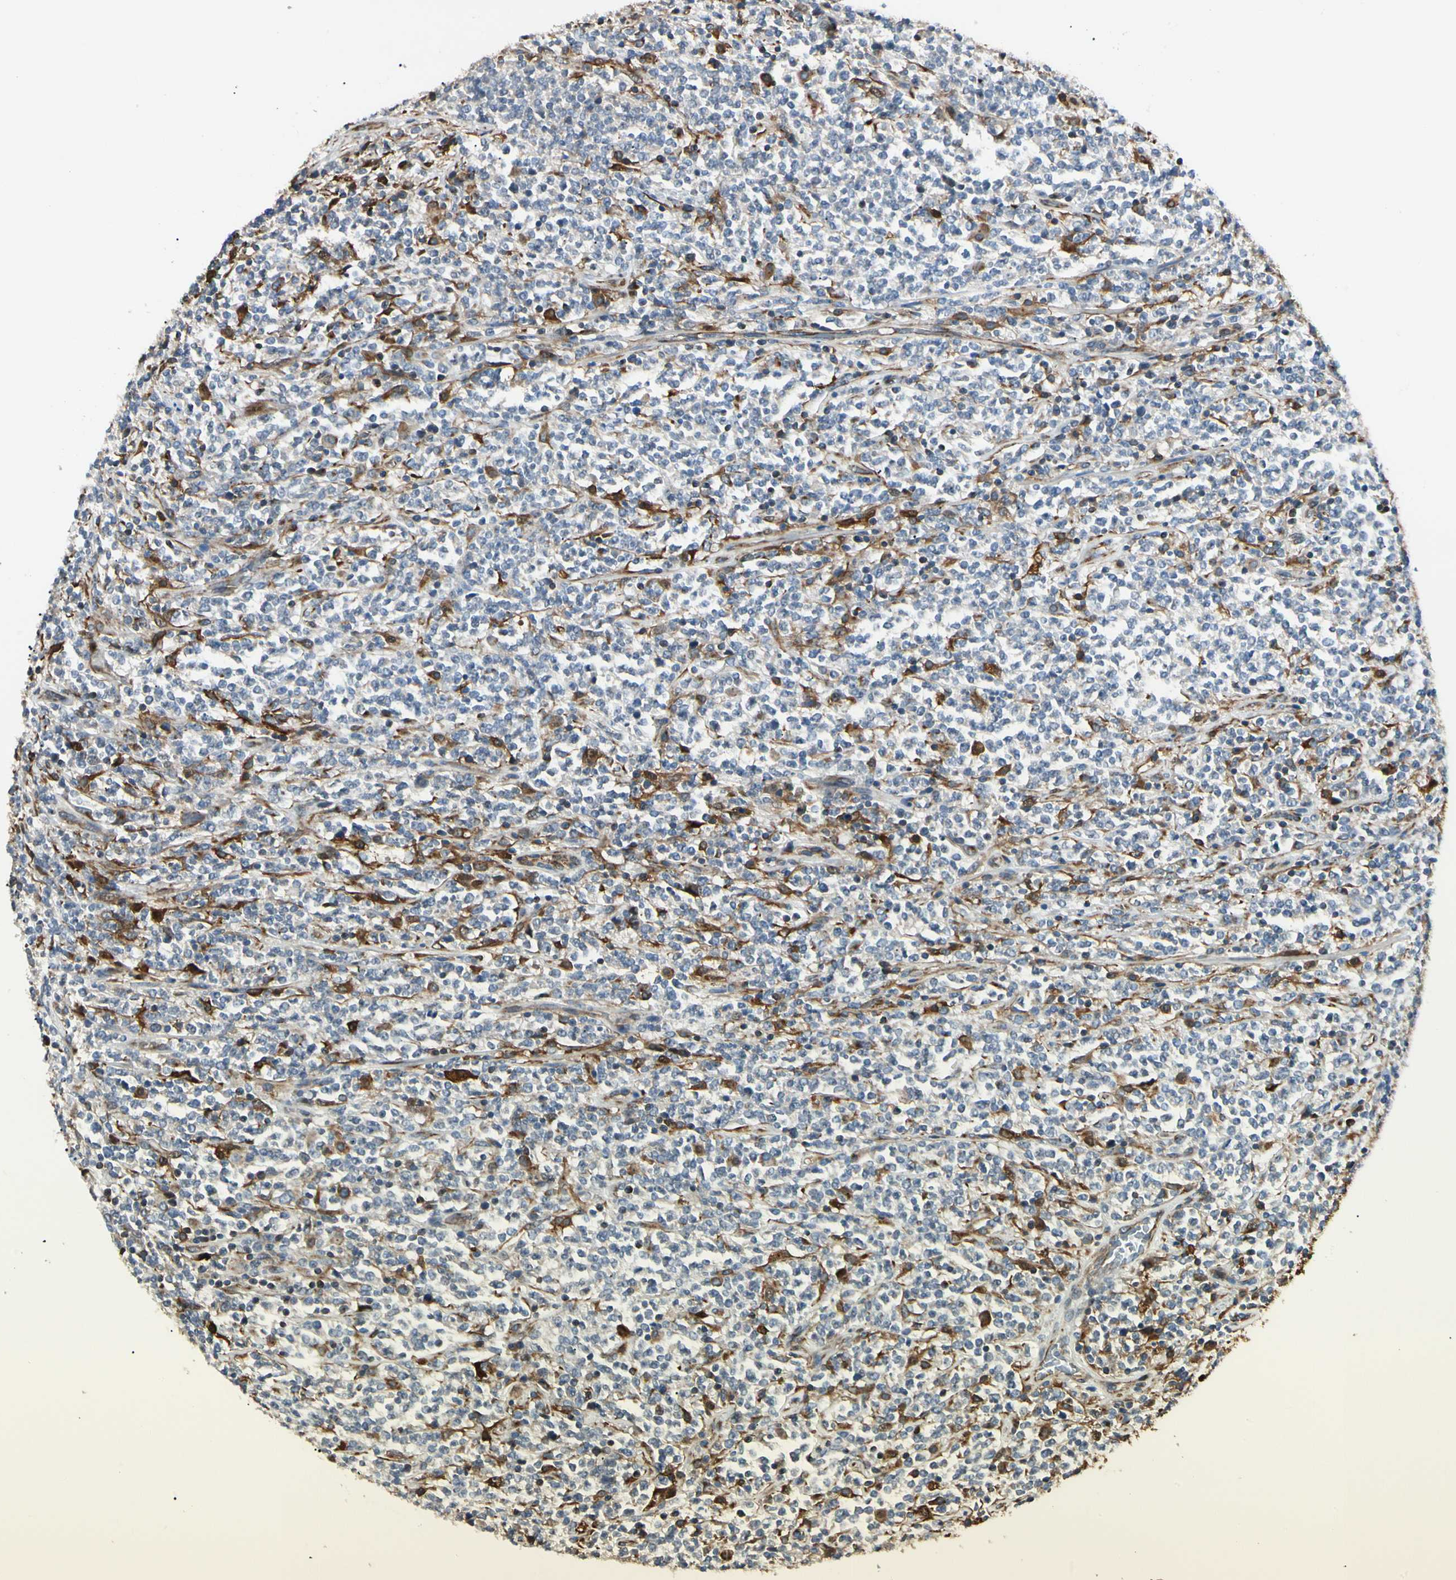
{"staining": {"intensity": "strong", "quantity": "<25%", "location": "cytoplasmic/membranous"}, "tissue": "lymphoma", "cell_type": "Tumor cells", "image_type": "cancer", "snomed": [{"axis": "morphology", "description": "Malignant lymphoma, non-Hodgkin's type, High grade"}, {"axis": "topography", "description": "Soft tissue"}], "caption": "High-power microscopy captured an IHC photomicrograph of malignant lymphoma, non-Hodgkin's type (high-grade), revealing strong cytoplasmic/membranous expression in about <25% of tumor cells. (Brightfield microscopy of DAB IHC at high magnification).", "gene": "FTH1", "patient": {"sex": "male", "age": 18}}